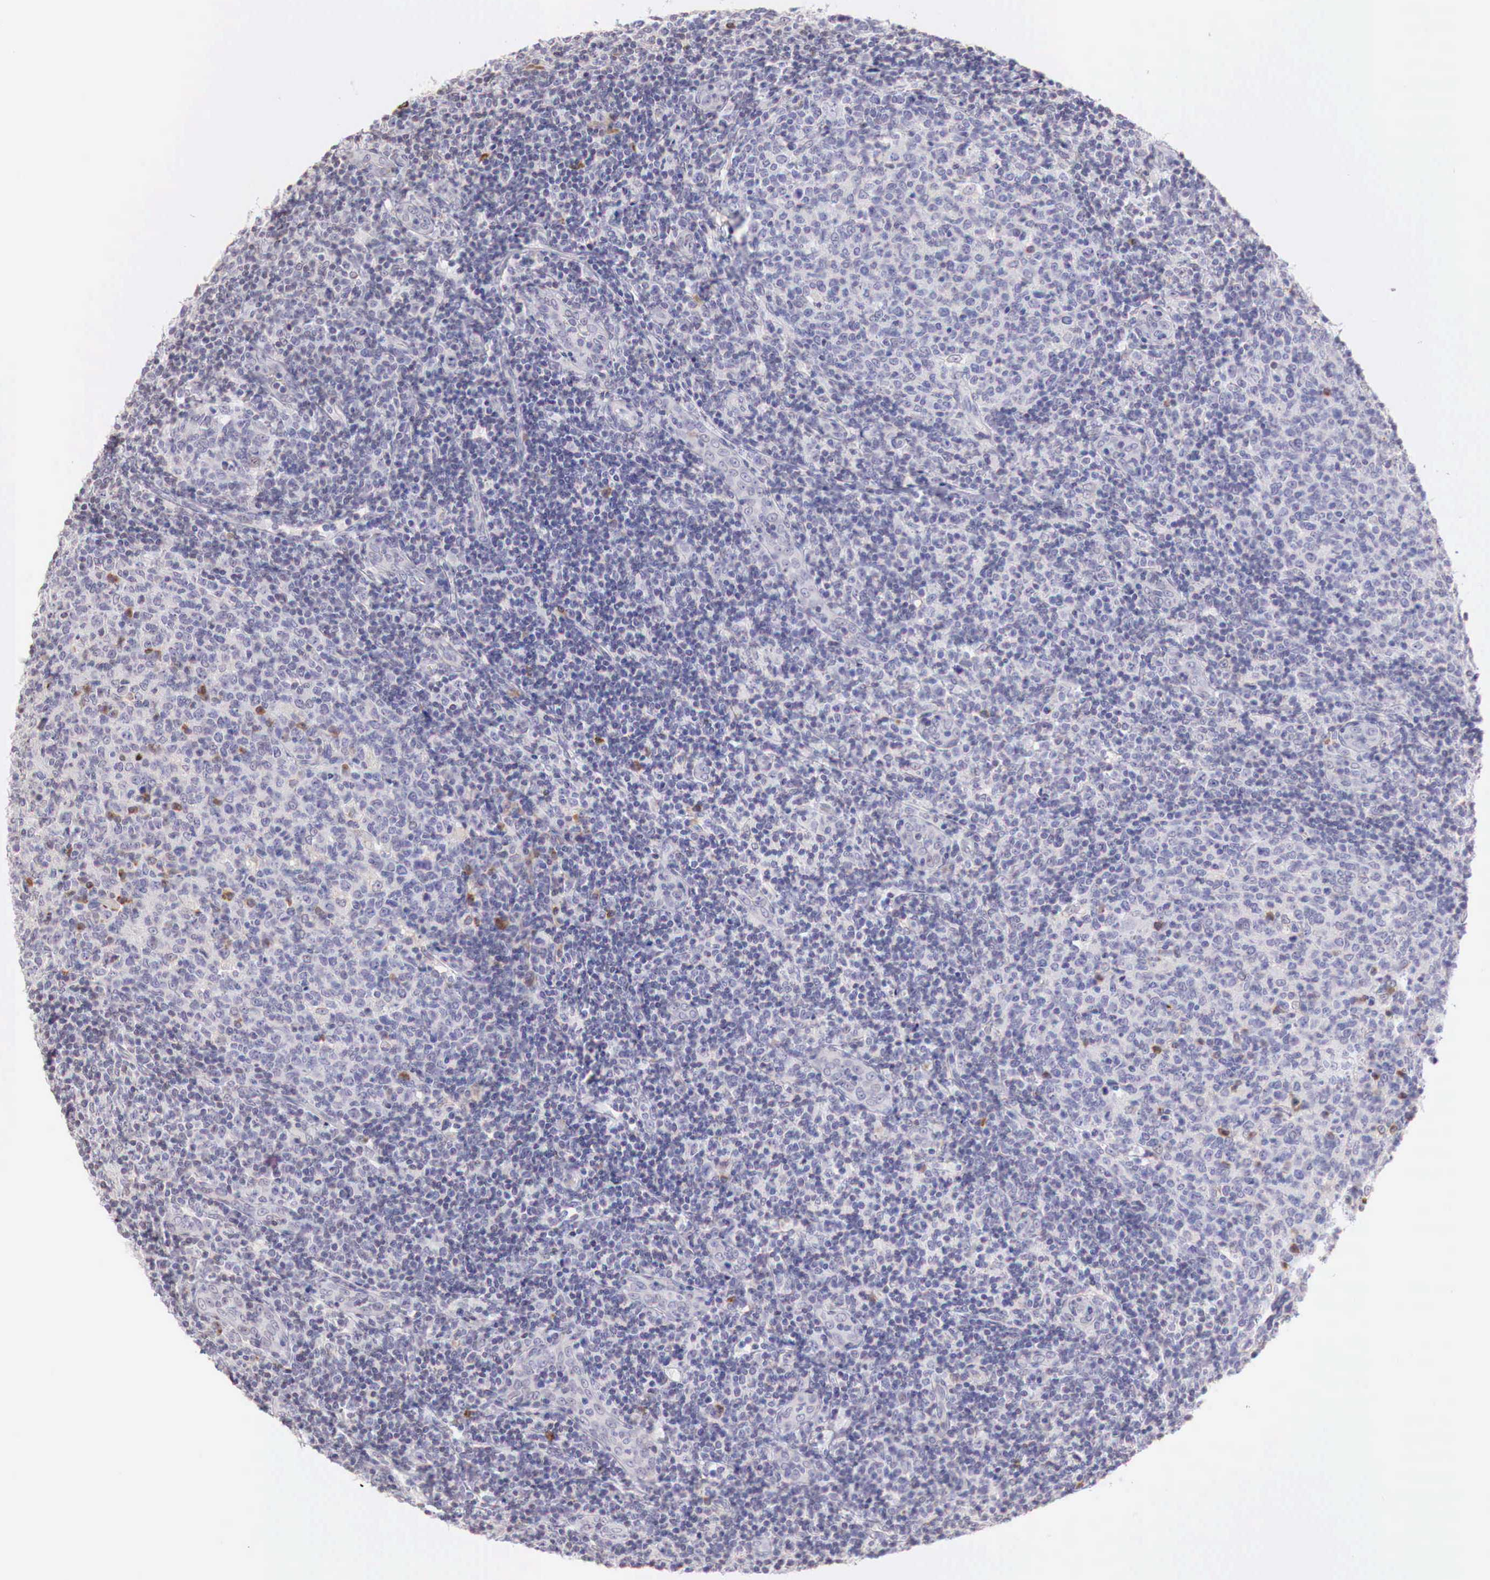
{"staining": {"intensity": "negative", "quantity": "none", "location": "none"}, "tissue": "tonsil", "cell_type": "Germinal center cells", "image_type": "normal", "snomed": [{"axis": "morphology", "description": "Normal tissue, NOS"}, {"axis": "topography", "description": "Tonsil"}], "caption": "Germinal center cells show no significant protein positivity in unremarkable tonsil. Nuclei are stained in blue.", "gene": "XPNPEP2", "patient": {"sex": "female", "age": 3}}